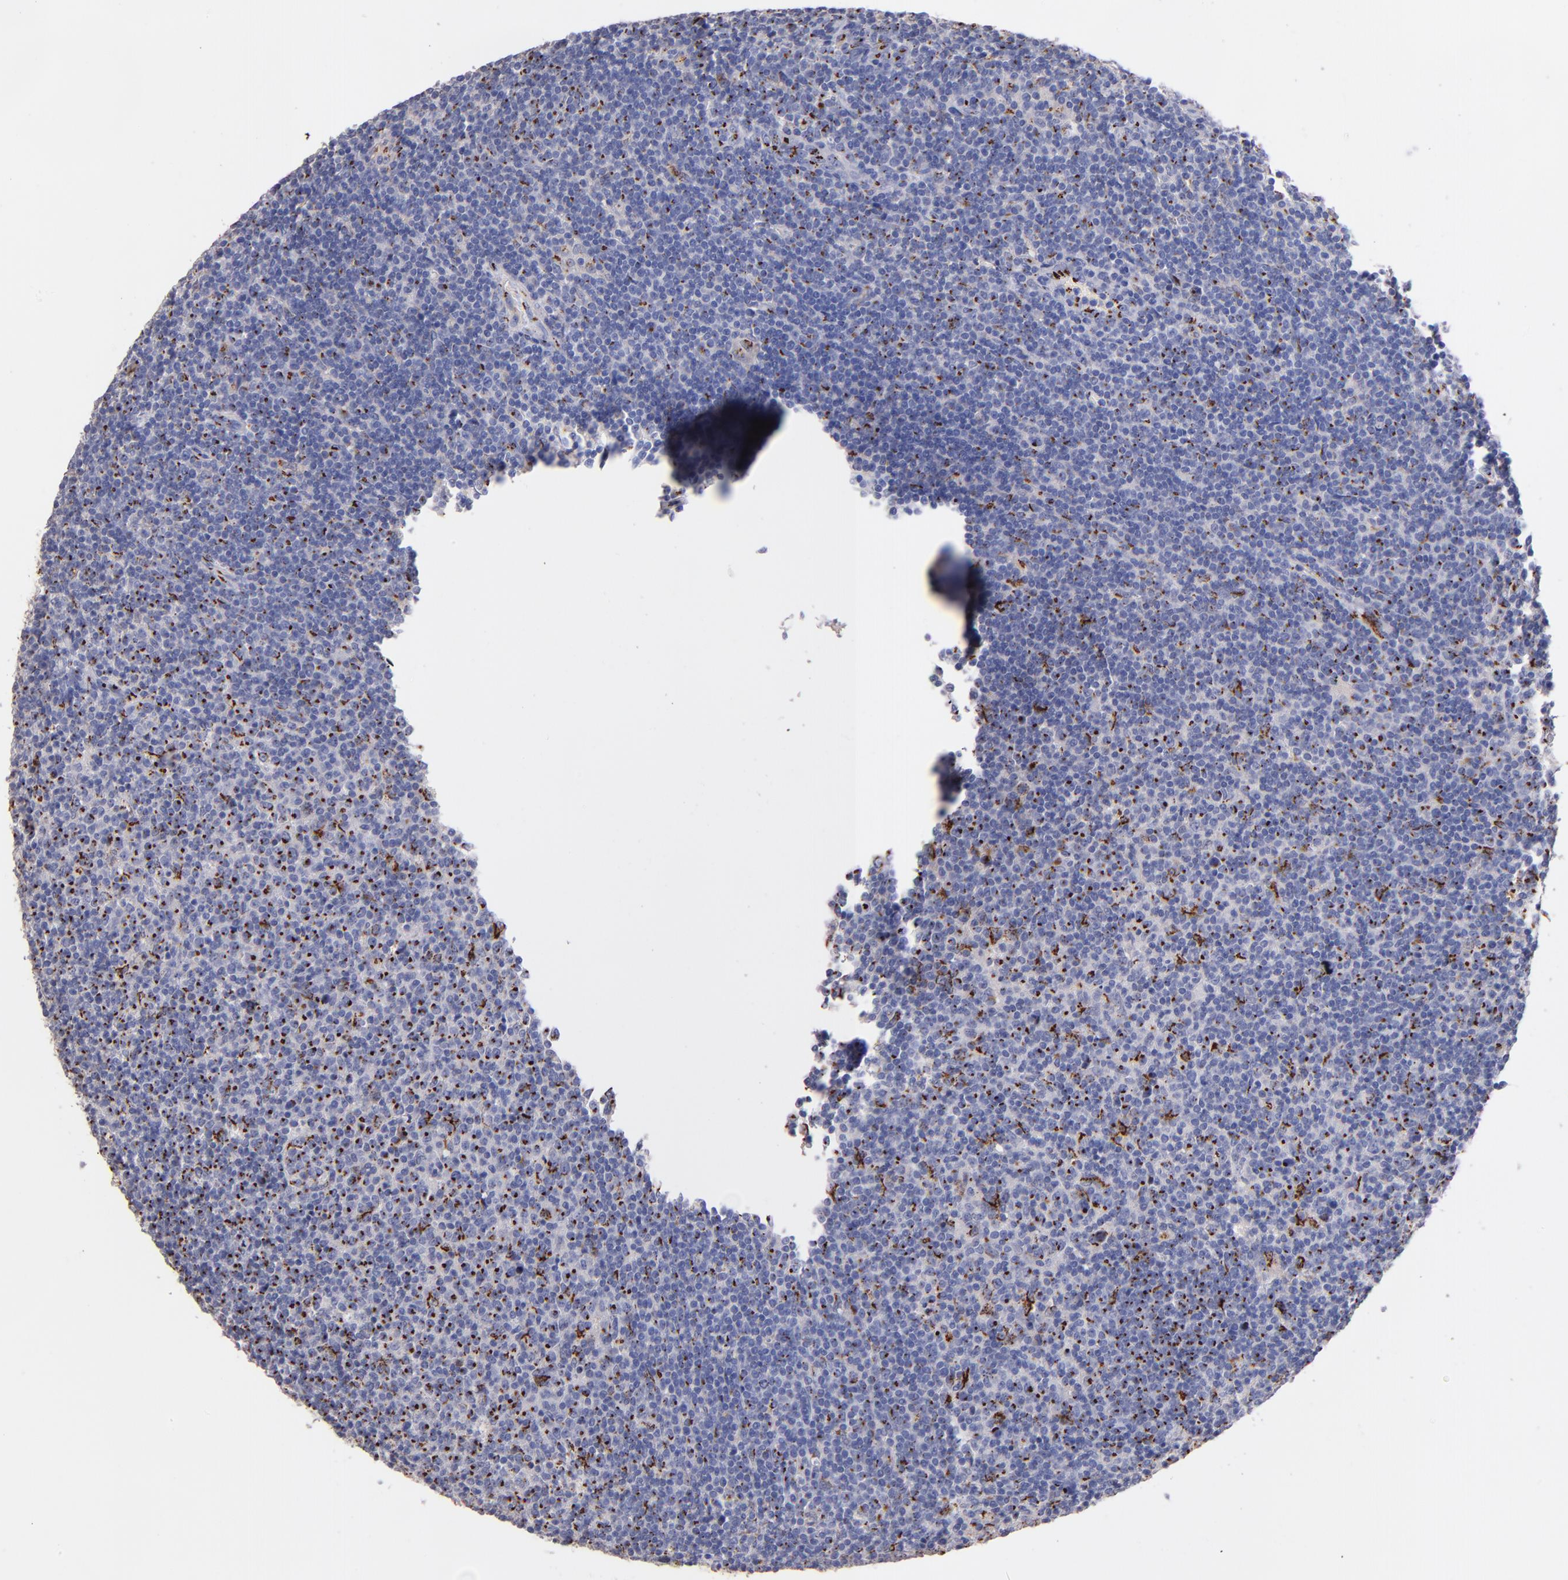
{"staining": {"intensity": "strong", "quantity": "<25%", "location": "cytoplasmic/membranous"}, "tissue": "lymphoma", "cell_type": "Tumor cells", "image_type": "cancer", "snomed": [{"axis": "morphology", "description": "Malignant lymphoma, non-Hodgkin's type, Low grade"}, {"axis": "topography", "description": "Lymph node"}], "caption": "Malignant lymphoma, non-Hodgkin's type (low-grade) stained for a protein displays strong cytoplasmic/membranous positivity in tumor cells.", "gene": "GOLIM4", "patient": {"sex": "male", "age": 70}}